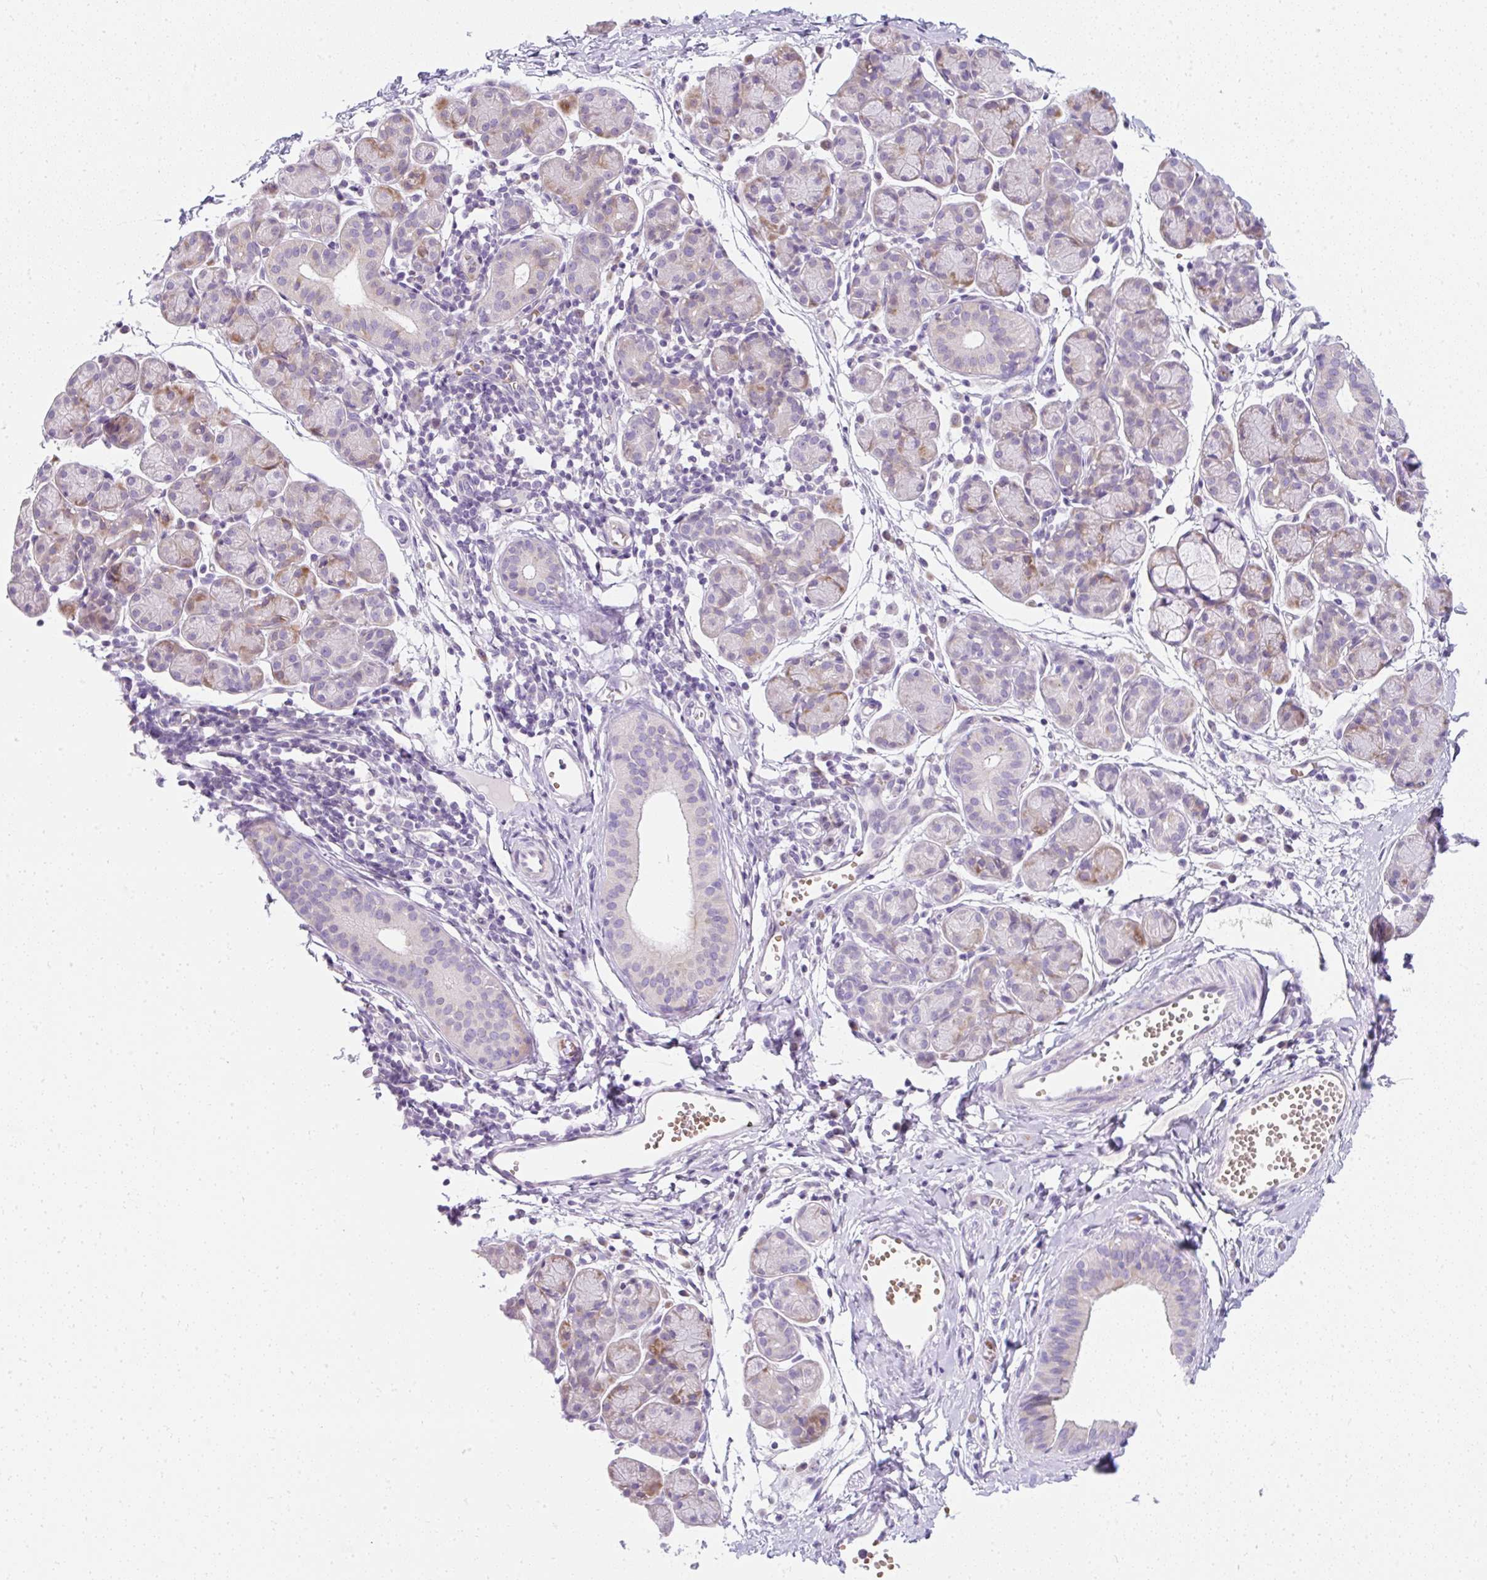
{"staining": {"intensity": "moderate", "quantity": "<25%", "location": "cytoplasmic/membranous"}, "tissue": "salivary gland", "cell_type": "Glandular cells", "image_type": "normal", "snomed": [{"axis": "morphology", "description": "Normal tissue, NOS"}, {"axis": "morphology", "description": "Inflammation, NOS"}, {"axis": "topography", "description": "Lymph node"}, {"axis": "topography", "description": "Salivary gland"}], "caption": "Immunohistochemistry (IHC) histopathology image of unremarkable human salivary gland stained for a protein (brown), which exhibits low levels of moderate cytoplasmic/membranous positivity in approximately <25% of glandular cells.", "gene": "DTX4", "patient": {"sex": "male", "age": 3}}